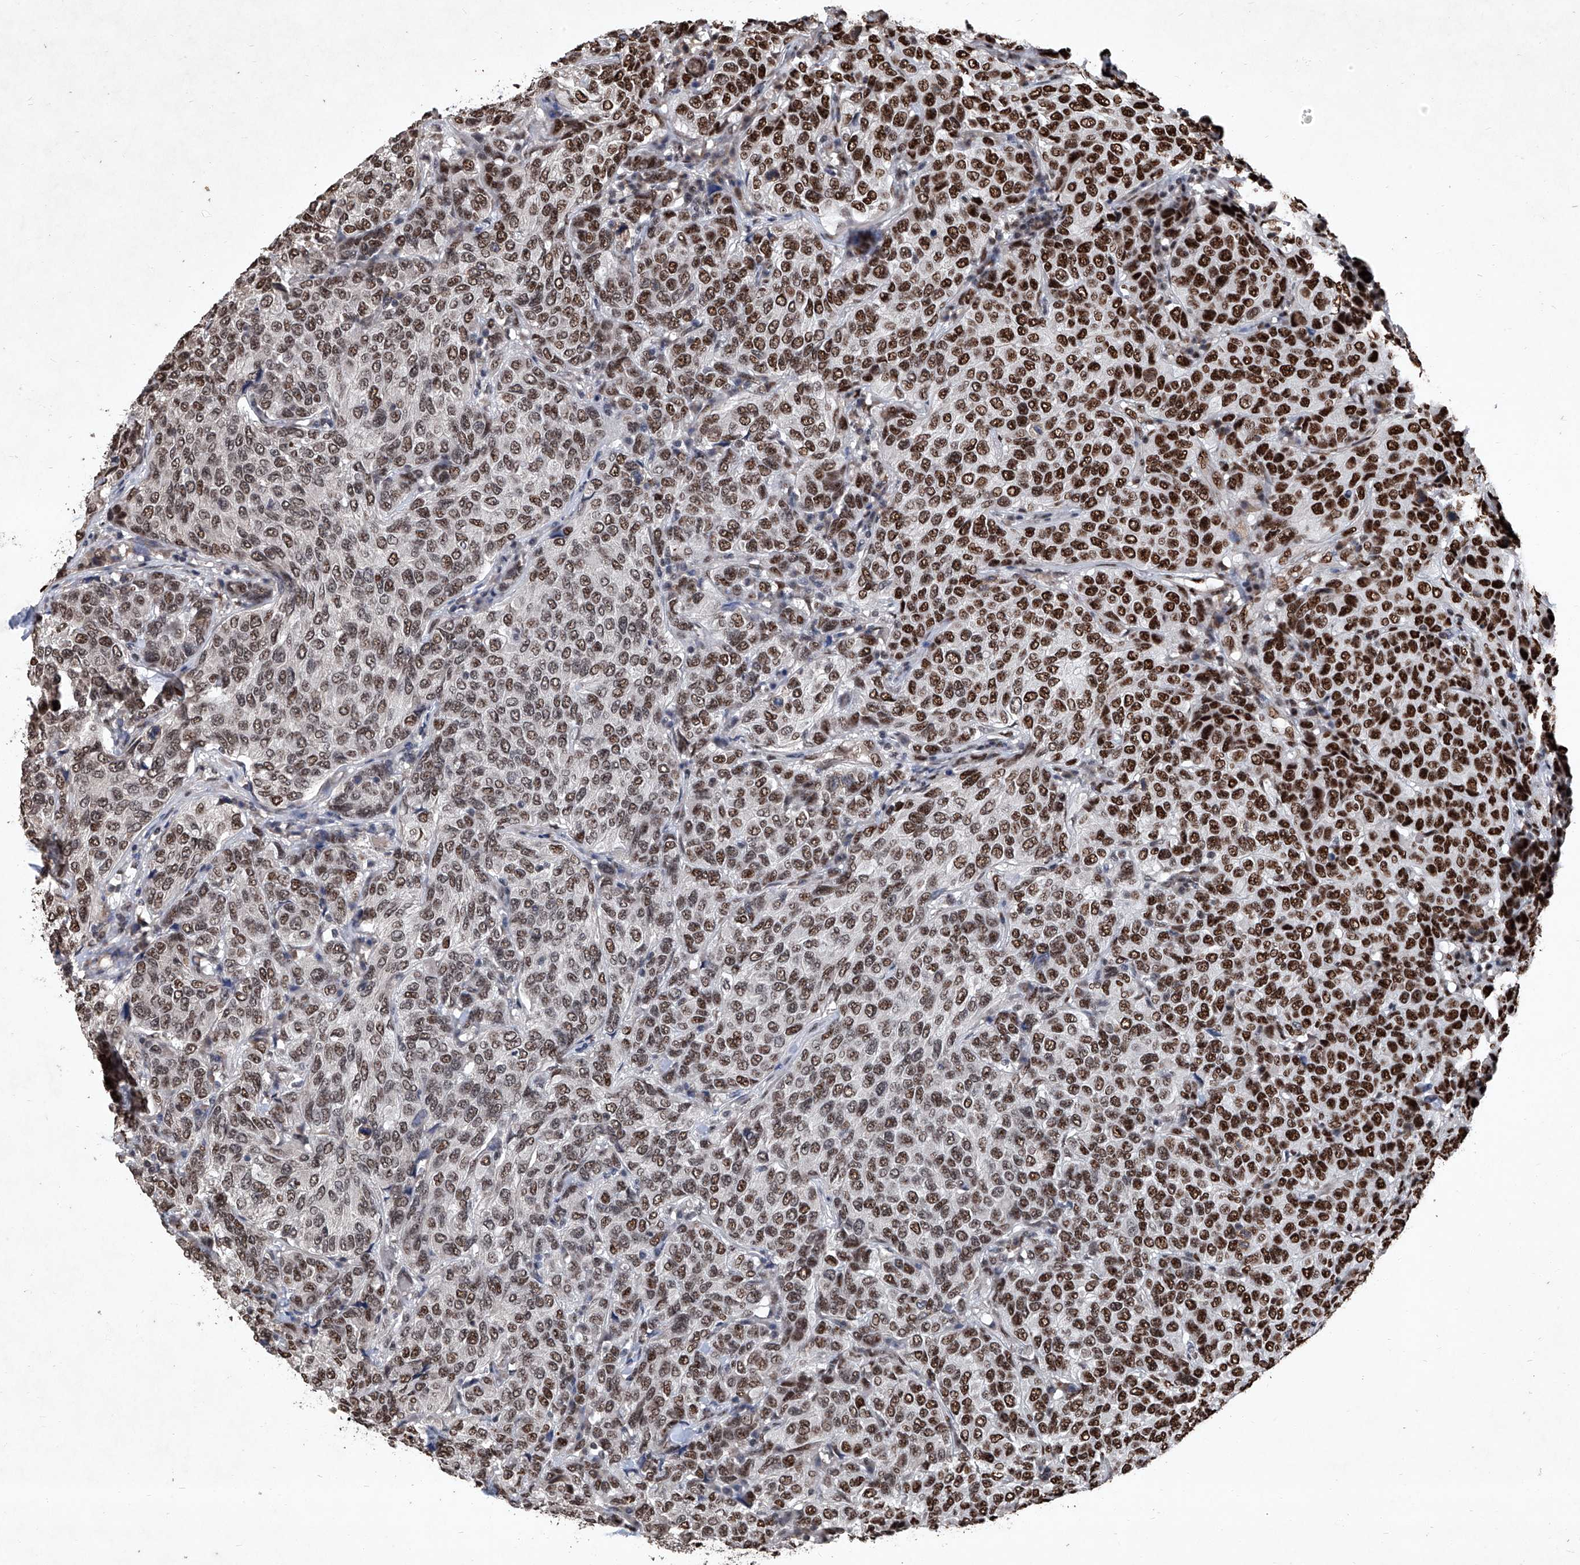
{"staining": {"intensity": "strong", "quantity": ">75%", "location": "nuclear"}, "tissue": "breast cancer", "cell_type": "Tumor cells", "image_type": "cancer", "snomed": [{"axis": "morphology", "description": "Duct carcinoma"}, {"axis": "topography", "description": "Breast"}], "caption": "Breast cancer (infiltrating ductal carcinoma) stained with DAB (3,3'-diaminobenzidine) immunohistochemistry (IHC) demonstrates high levels of strong nuclear staining in approximately >75% of tumor cells. (IHC, brightfield microscopy, high magnification).", "gene": "DDX39B", "patient": {"sex": "female", "age": 55}}